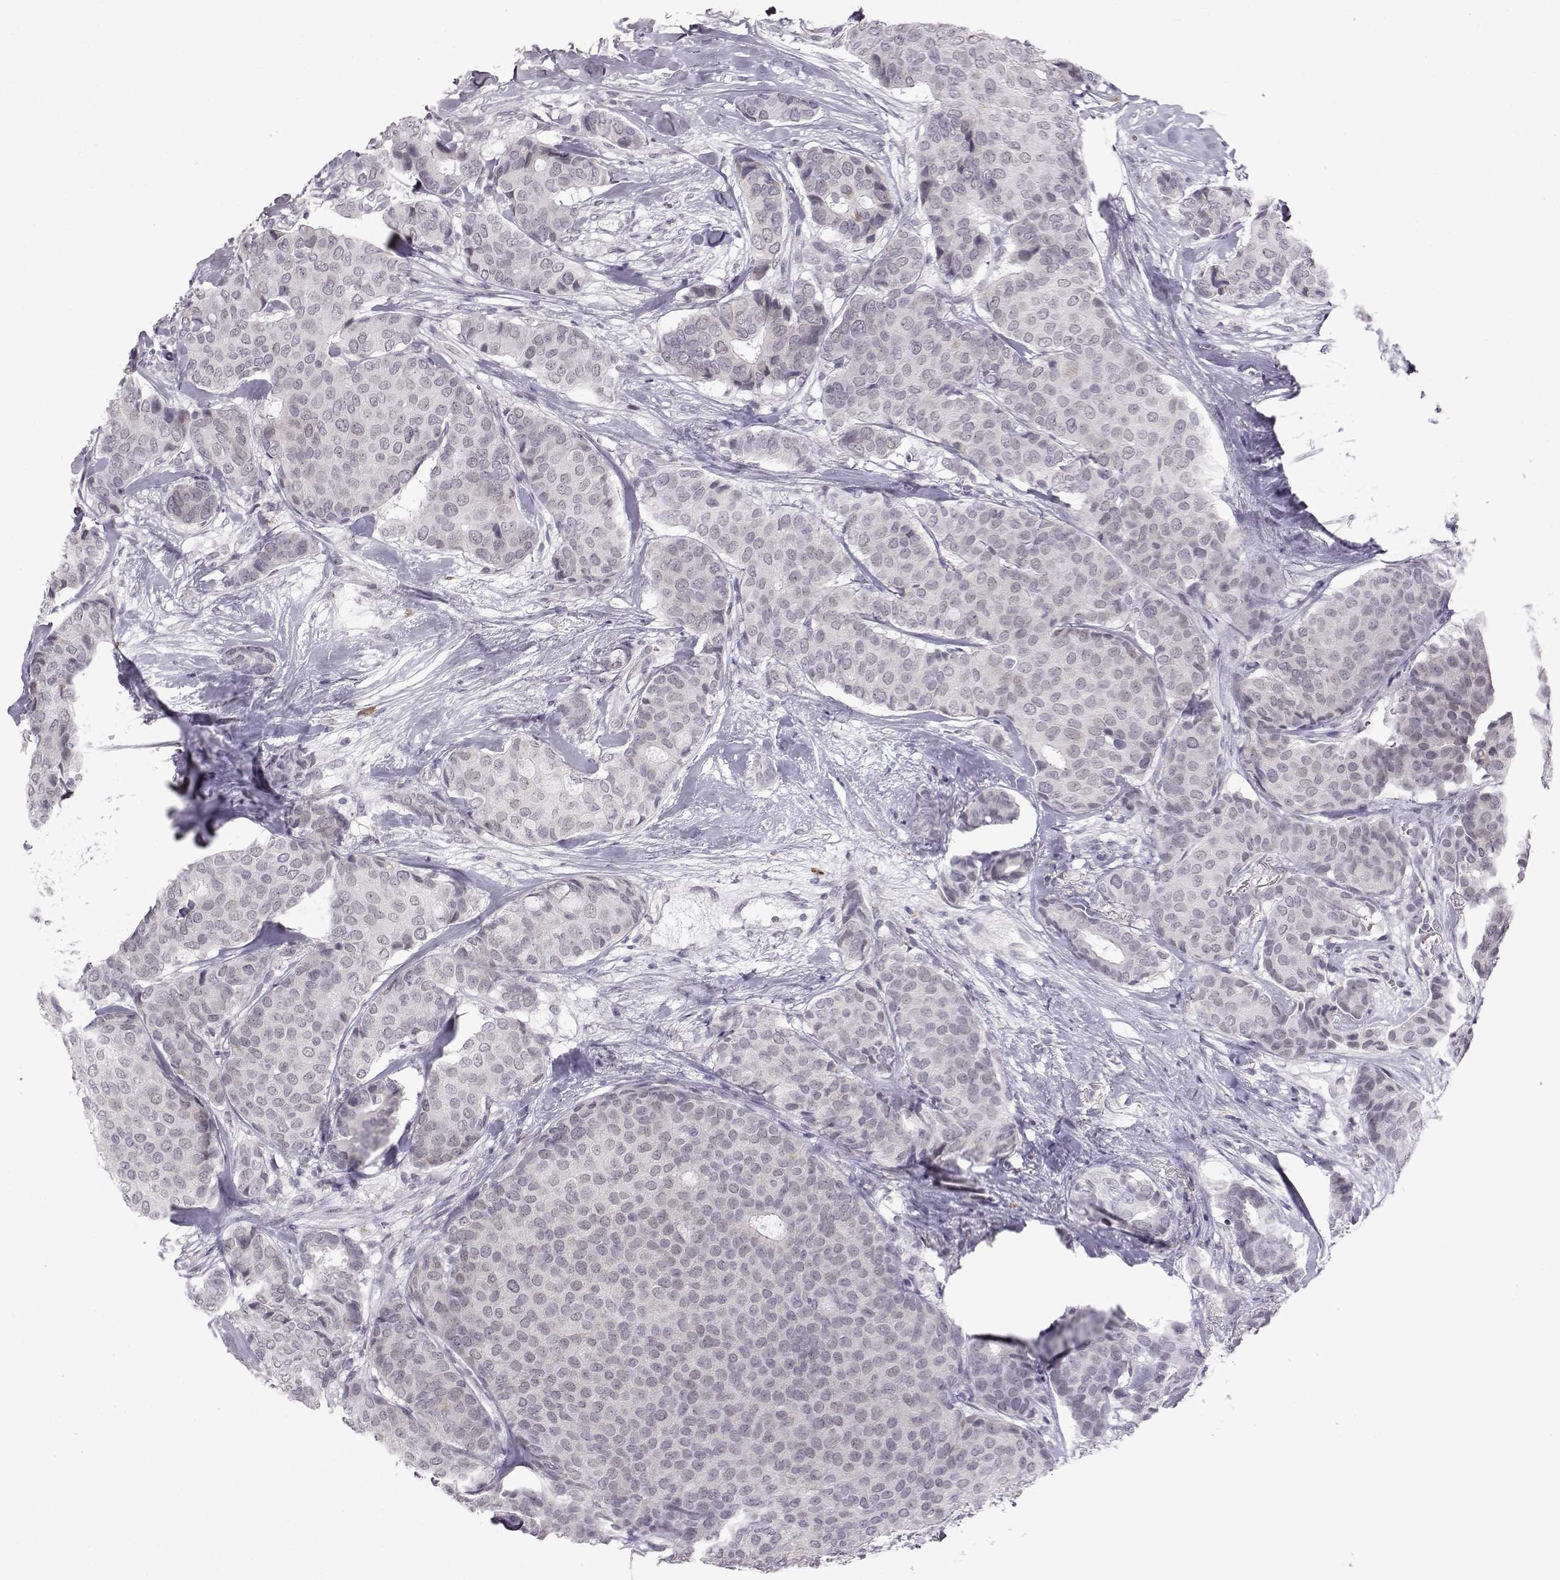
{"staining": {"intensity": "negative", "quantity": "none", "location": "none"}, "tissue": "breast cancer", "cell_type": "Tumor cells", "image_type": "cancer", "snomed": [{"axis": "morphology", "description": "Duct carcinoma"}, {"axis": "topography", "description": "Breast"}], "caption": "Tumor cells are negative for brown protein staining in breast invasive ductal carcinoma.", "gene": "VGF", "patient": {"sex": "female", "age": 75}}